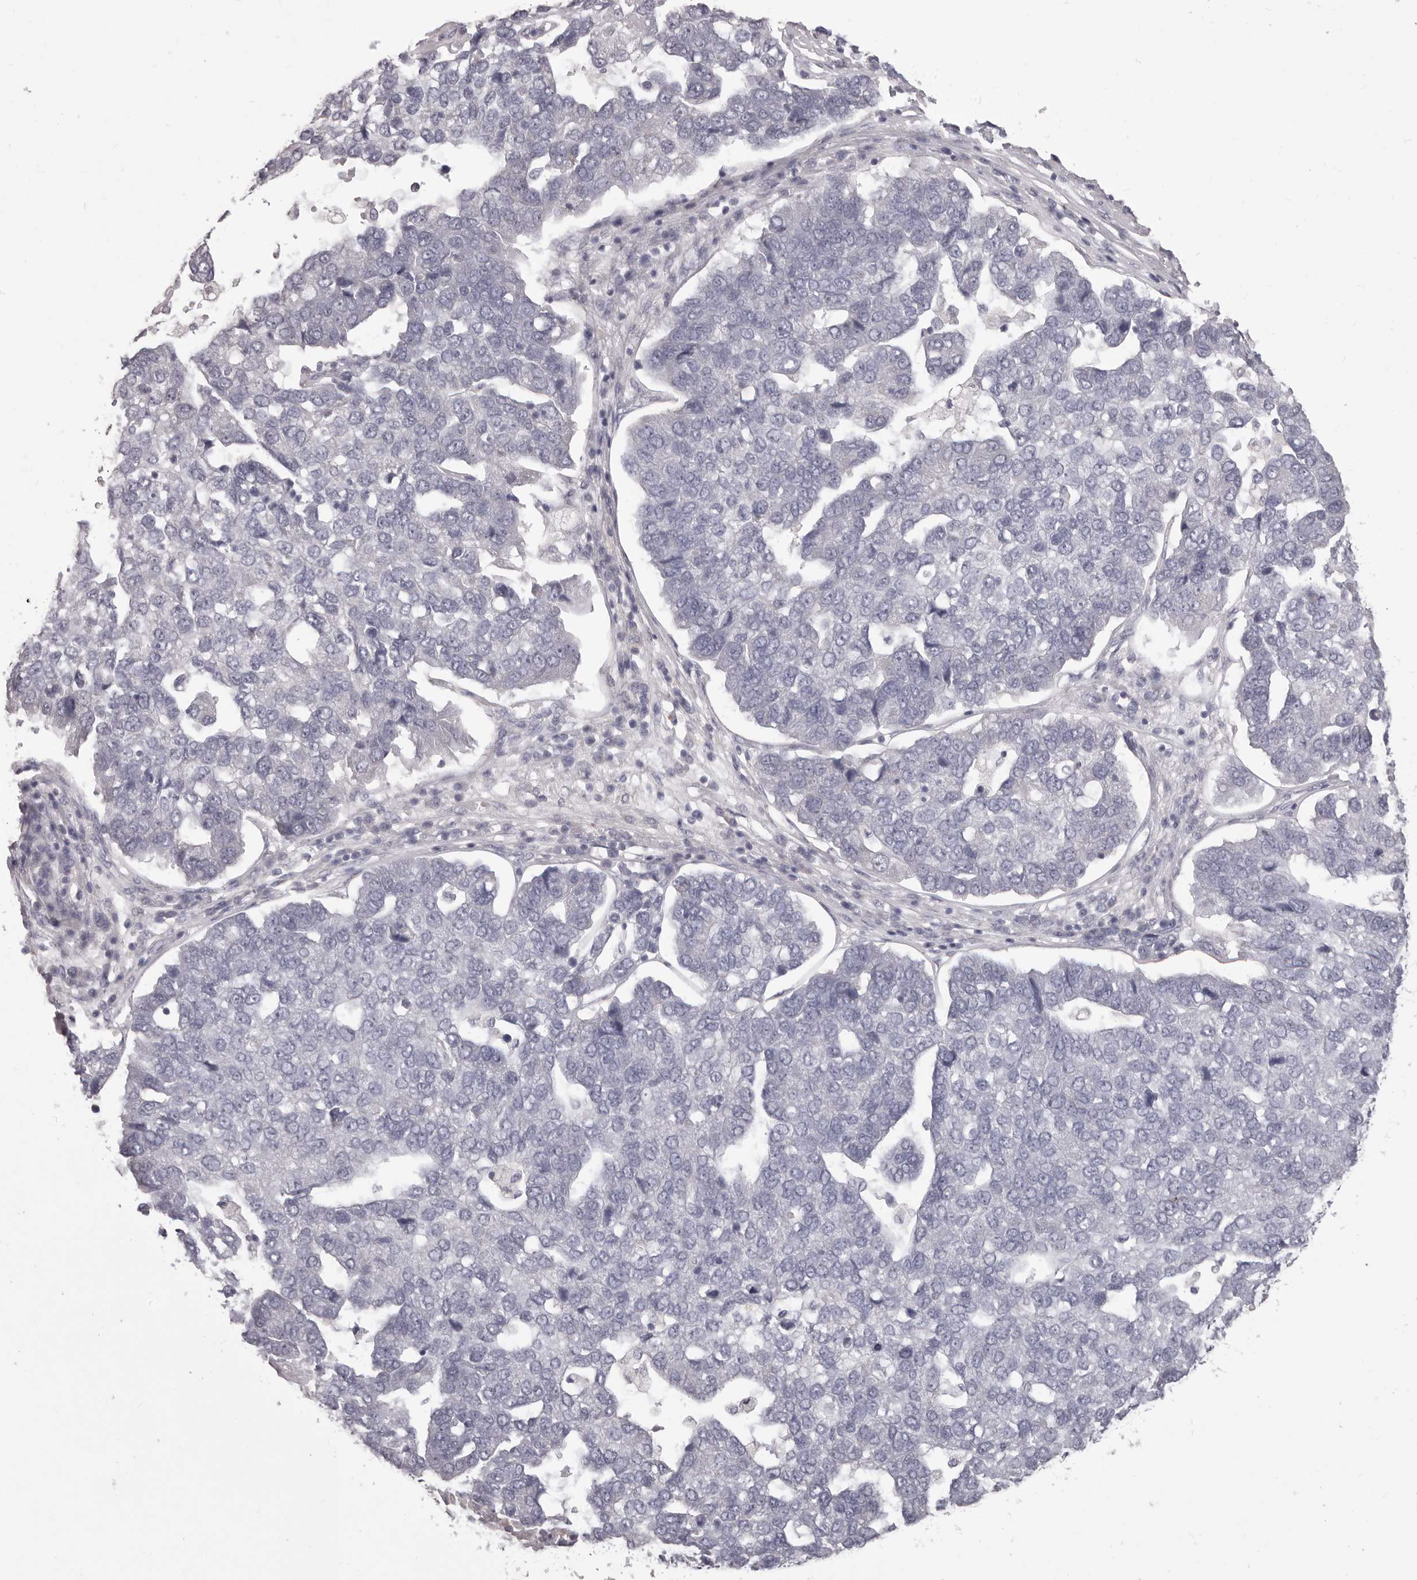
{"staining": {"intensity": "negative", "quantity": "none", "location": "none"}, "tissue": "pancreatic cancer", "cell_type": "Tumor cells", "image_type": "cancer", "snomed": [{"axis": "morphology", "description": "Adenocarcinoma, NOS"}, {"axis": "topography", "description": "Pancreas"}], "caption": "The histopathology image reveals no staining of tumor cells in pancreatic adenocarcinoma.", "gene": "PRMT2", "patient": {"sex": "female", "age": 61}}